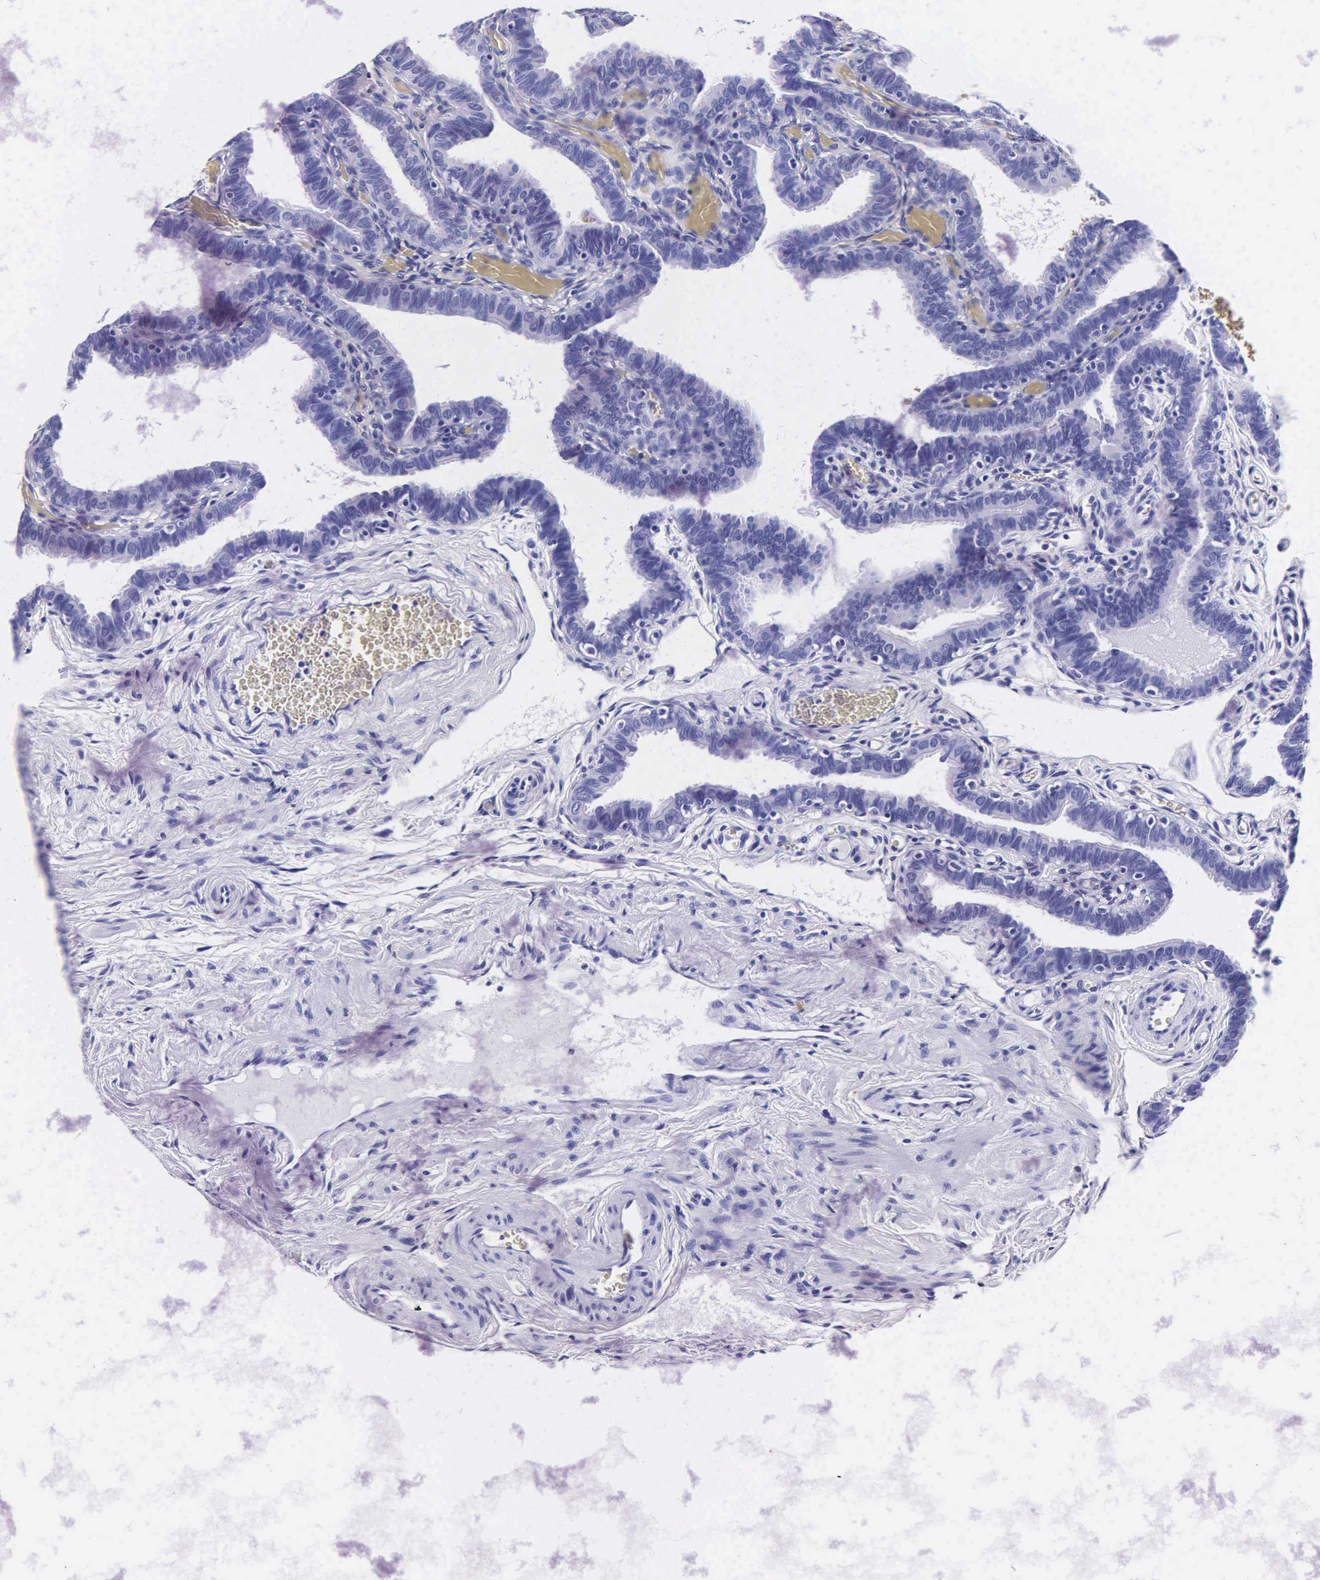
{"staining": {"intensity": "negative", "quantity": "none", "location": "none"}, "tissue": "fallopian tube", "cell_type": "Glandular cells", "image_type": "normal", "snomed": [{"axis": "morphology", "description": "Normal tissue, NOS"}, {"axis": "topography", "description": "Vagina"}, {"axis": "topography", "description": "Fallopian tube"}], "caption": "DAB immunohistochemical staining of normal human fallopian tube reveals no significant expression in glandular cells.", "gene": "MB", "patient": {"sex": "female", "age": 38}}